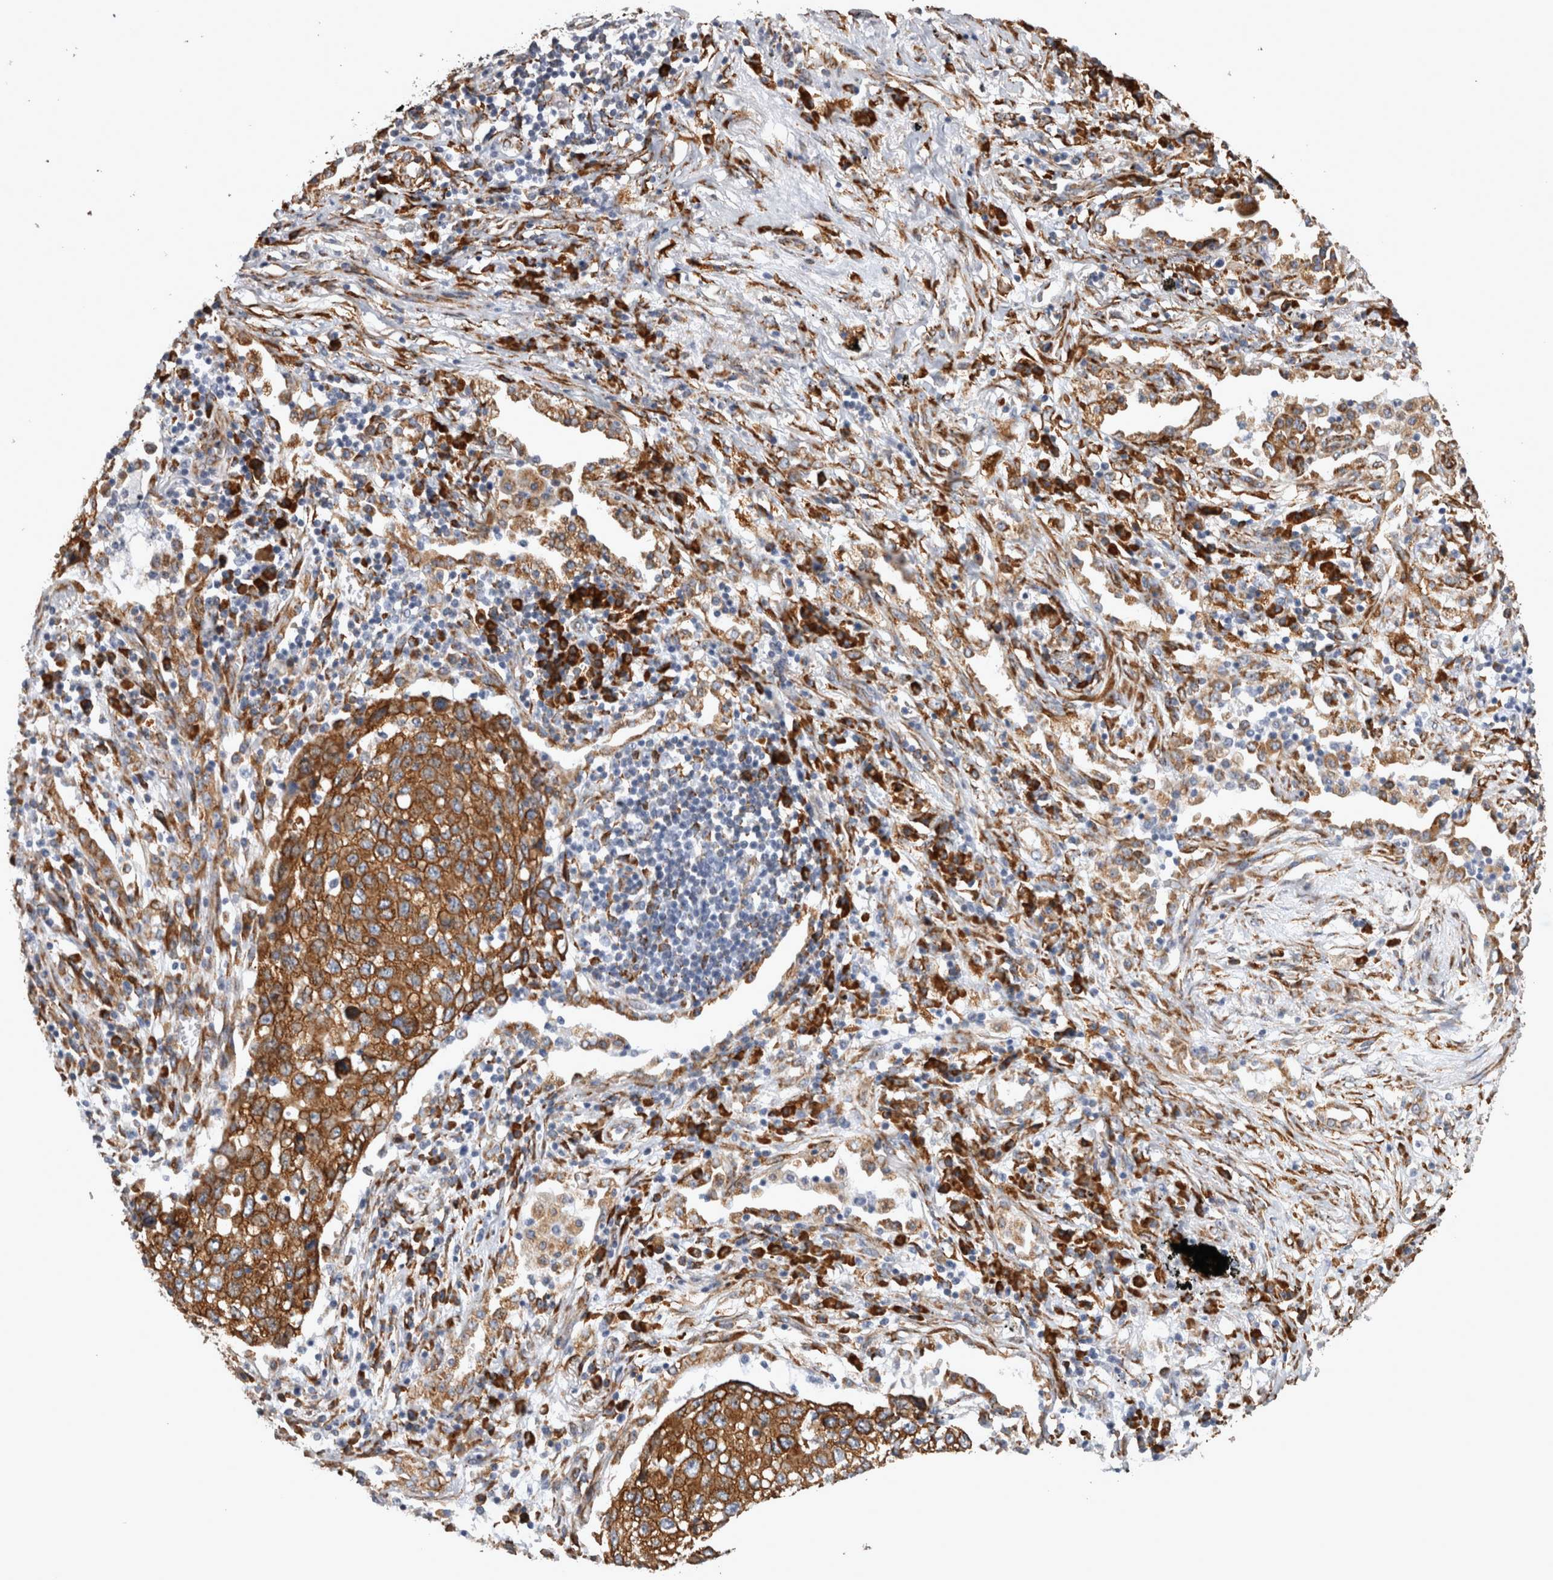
{"staining": {"intensity": "strong", "quantity": ">75%", "location": "cytoplasmic/membranous"}, "tissue": "lung cancer", "cell_type": "Tumor cells", "image_type": "cancer", "snomed": [{"axis": "morphology", "description": "Squamous cell carcinoma, NOS"}, {"axis": "topography", "description": "Lung"}], "caption": "A high-resolution histopathology image shows immunohistochemistry (IHC) staining of lung cancer (squamous cell carcinoma), which shows strong cytoplasmic/membranous expression in approximately >75% of tumor cells.", "gene": "FHIP2B", "patient": {"sex": "female", "age": 63}}